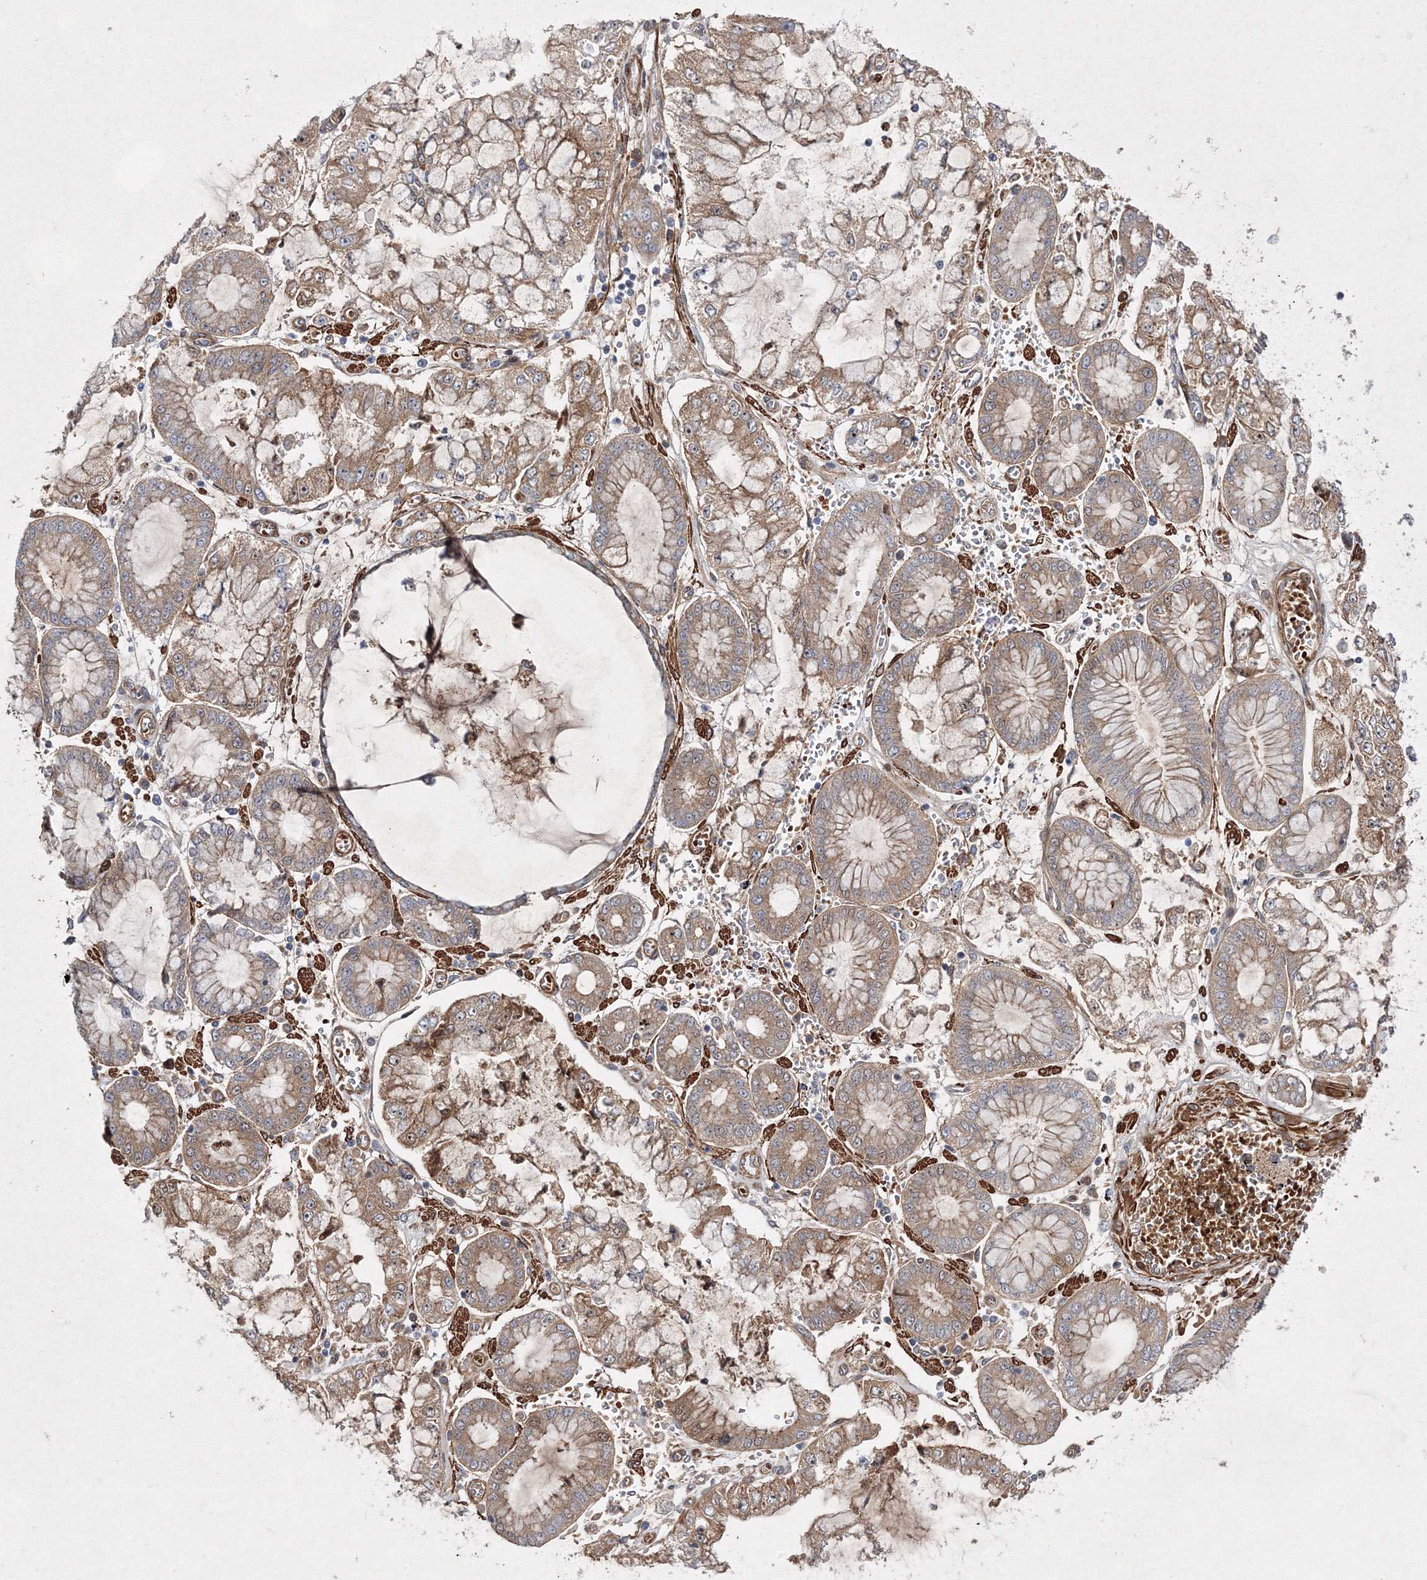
{"staining": {"intensity": "weak", "quantity": ">75%", "location": "cytoplasmic/membranous"}, "tissue": "stomach cancer", "cell_type": "Tumor cells", "image_type": "cancer", "snomed": [{"axis": "morphology", "description": "Adenocarcinoma, NOS"}, {"axis": "topography", "description": "Stomach"}], "caption": "The image shows a brown stain indicating the presence of a protein in the cytoplasmic/membranous of tumor cells in adenocarcinoma (stomach).", "gene": "GFM1", "patient": {"sex": "male", "age": 76}}